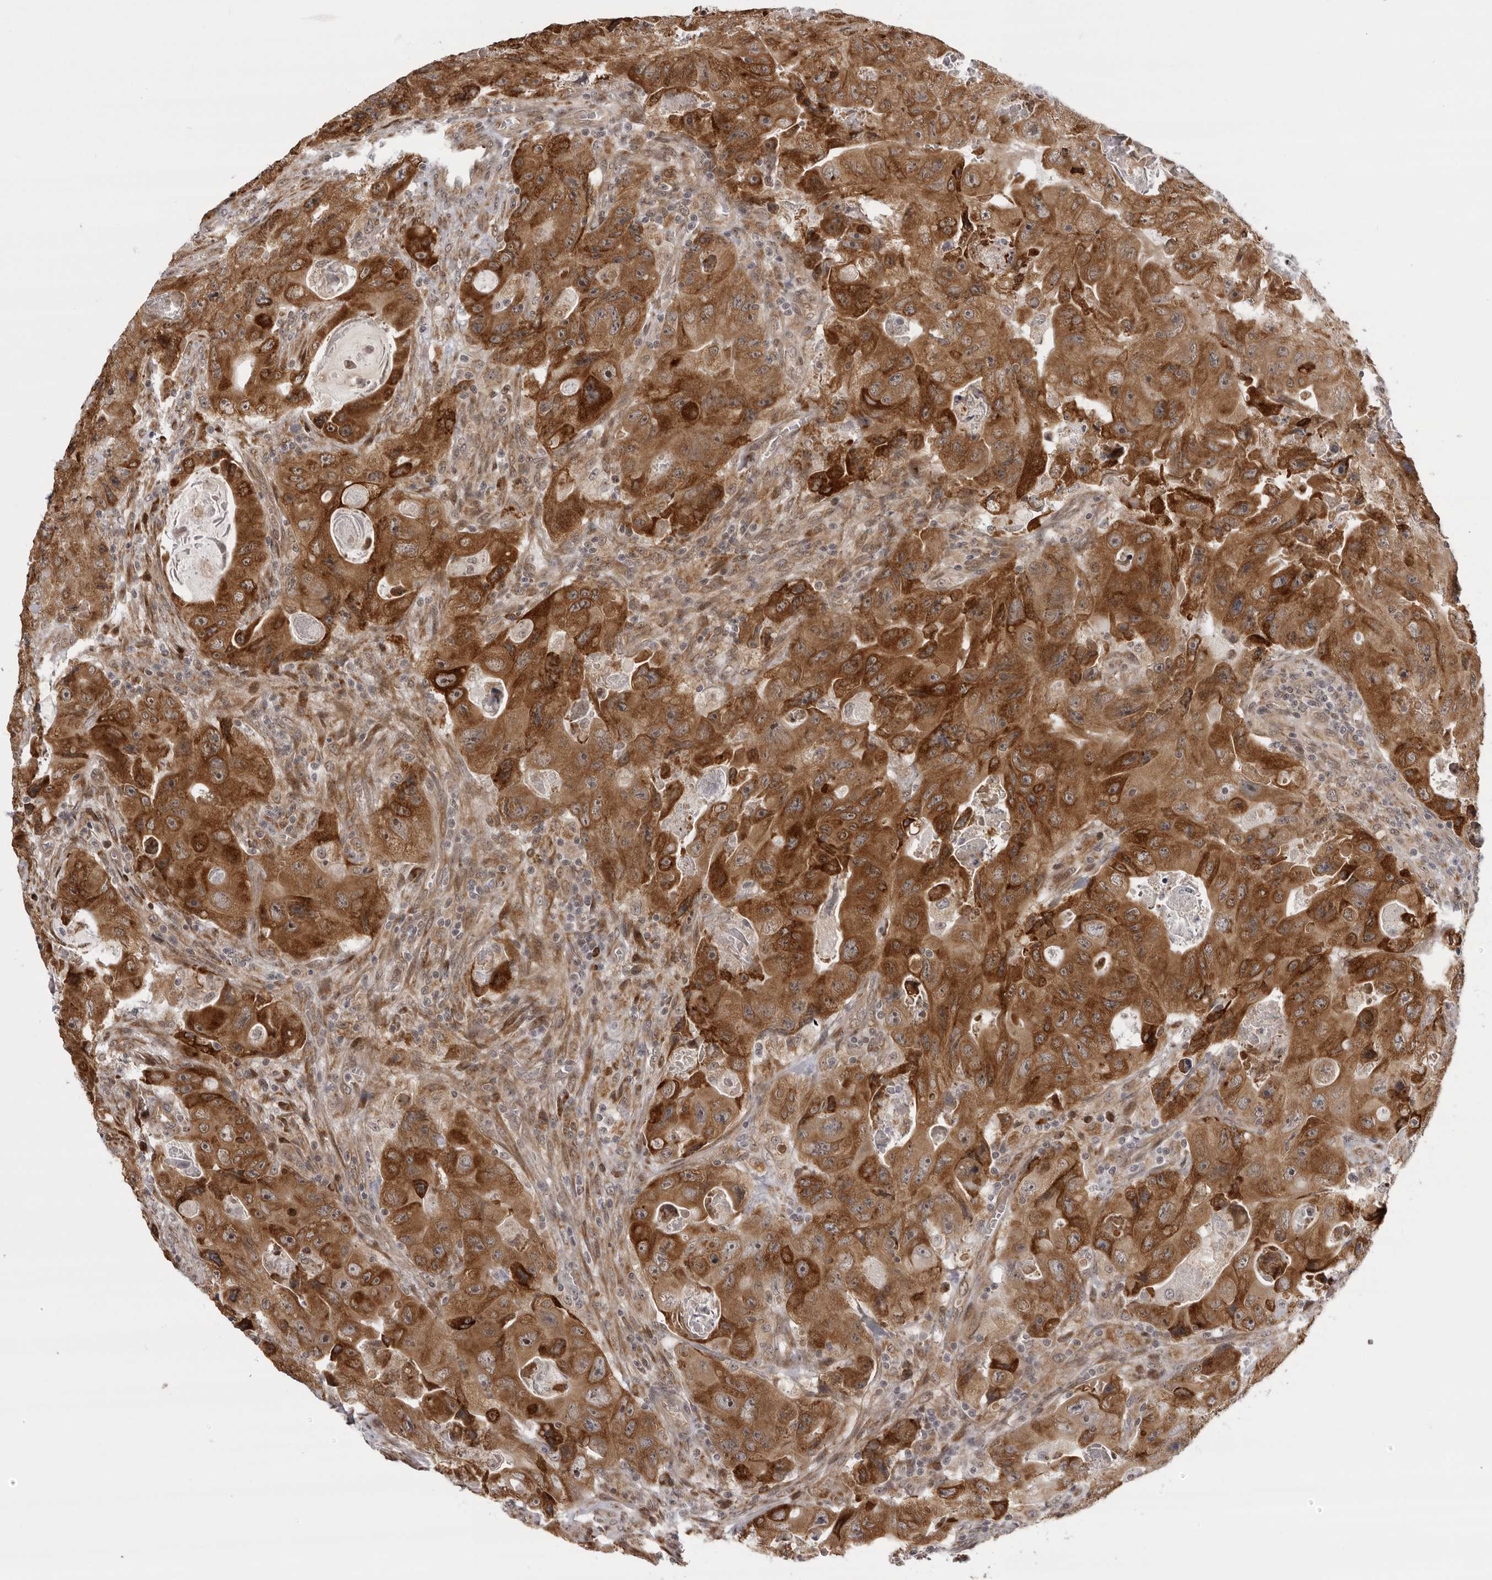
{"staining": {"intensity": "strong", "quantity": ">75%", "location": "cytoplasmic/membranous"}, "tissue": "colorectal cancer", "cell_type": "Tumor cells", "image_type": "cancer", "snomed": [{"axis": "morphology", "description": "Adenocarcinoma, NOS"}, {"axis": "topography", "description": "Colon"}], "caption": "The photomicrograph exhibits staining of colorectal cancer, revealing strong cytoplasmic/membranous protein expression (brown color) within tumor cells. The staining was performed using DAB, with brown indicating positive protein expression. Nuclei are stained blue with hematoxylin.", "gene": "DNAH14", "patient": {"sex": "female", "age": 46}}